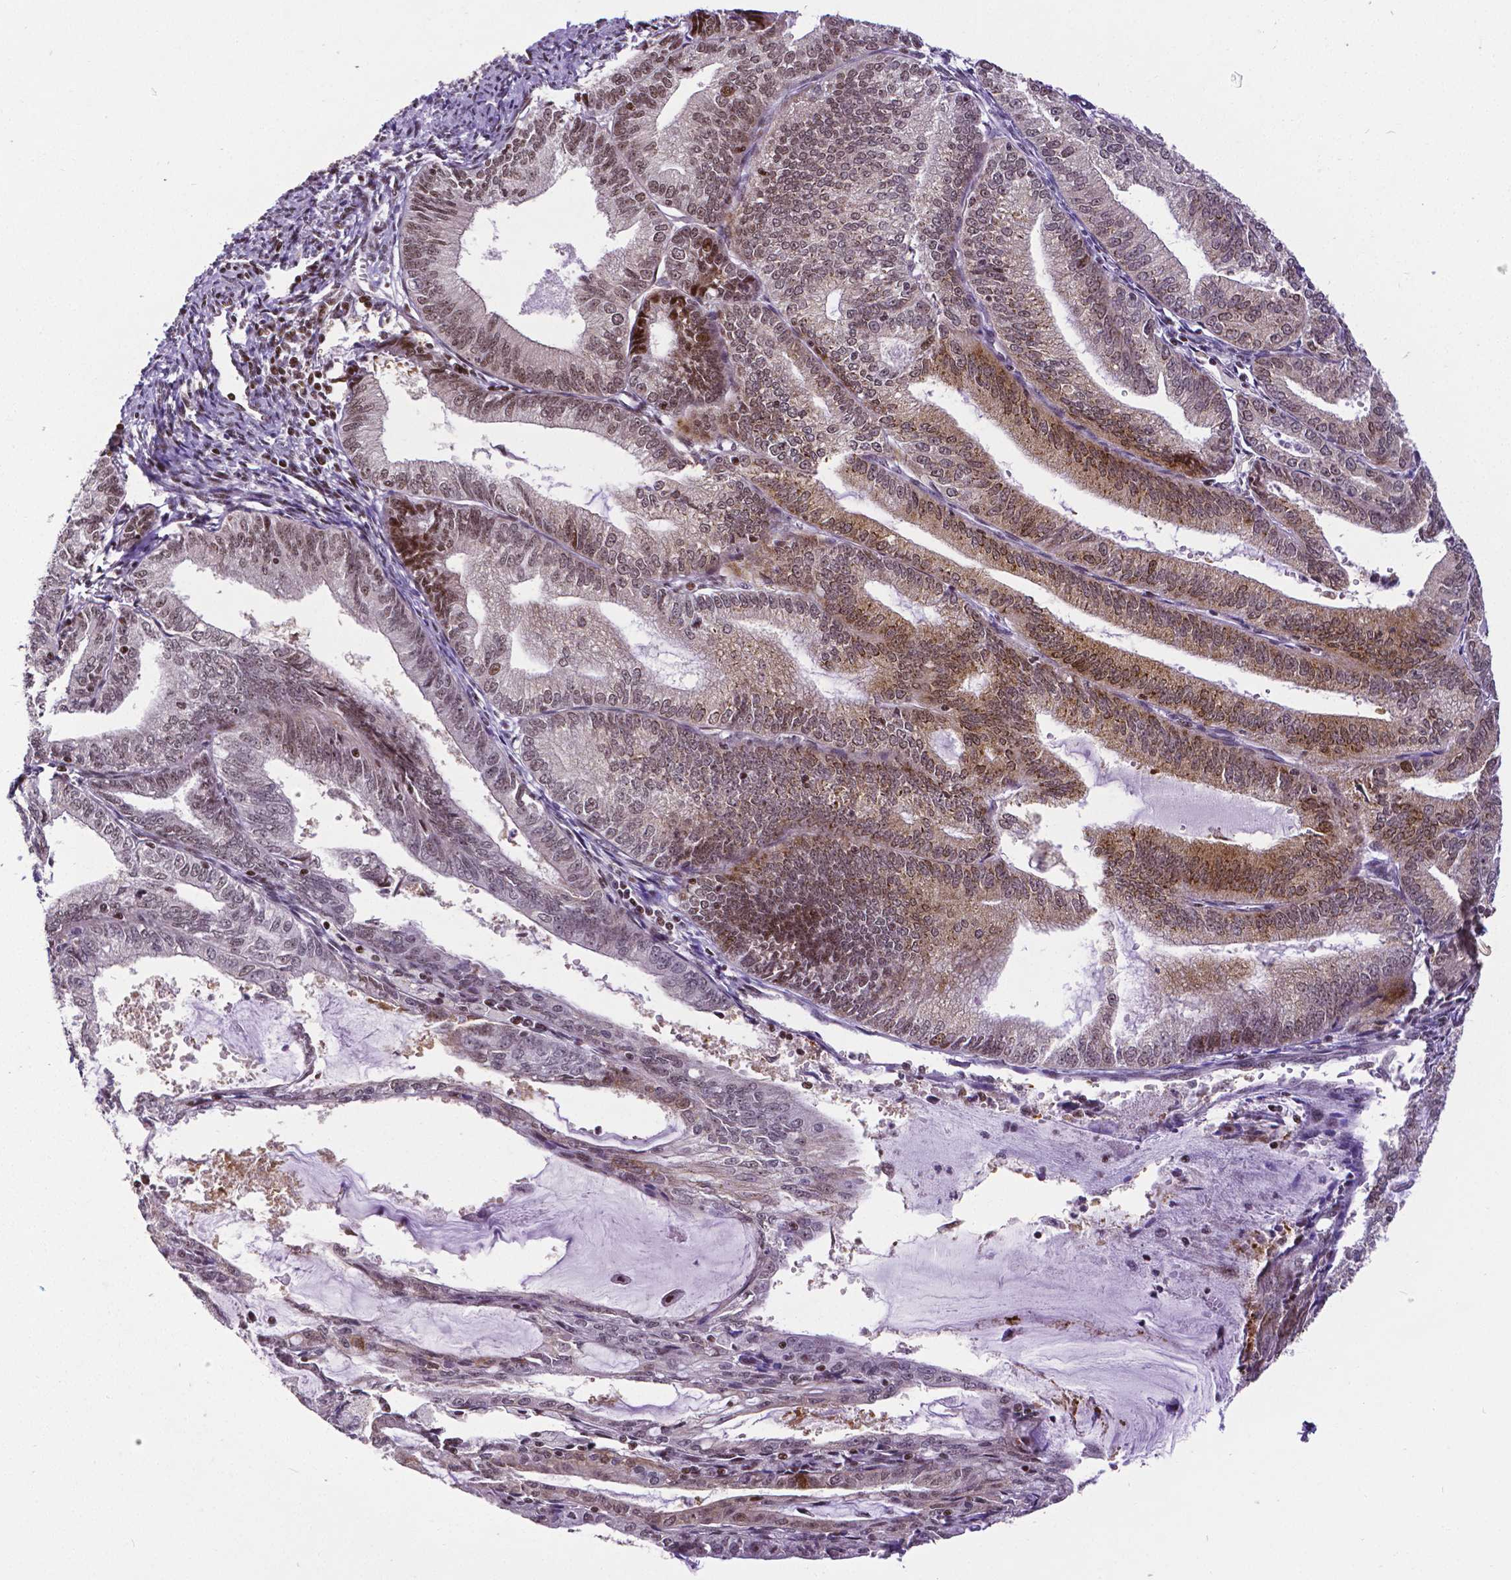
{"staining": {"intensity": "moderate", "quantity": ">75%", "location": "nuclear"}, "tissue": "endometrial cancer", "cell_type": "Tumor cells", "image_type": "cancer", "snomed": [{"axis": "morphology", "description": "Adenocarcinoma, NOS"}, {"axis": "topography", "description": "Endometrium"}], "caption": "Immunohistochemical staining of endometrial cancer reveals medium levels of moderate nuclear expression in approximately >75% of tumor cells.", "gene": "CTCF", "patient": {"sex": "female", "age": 70}}